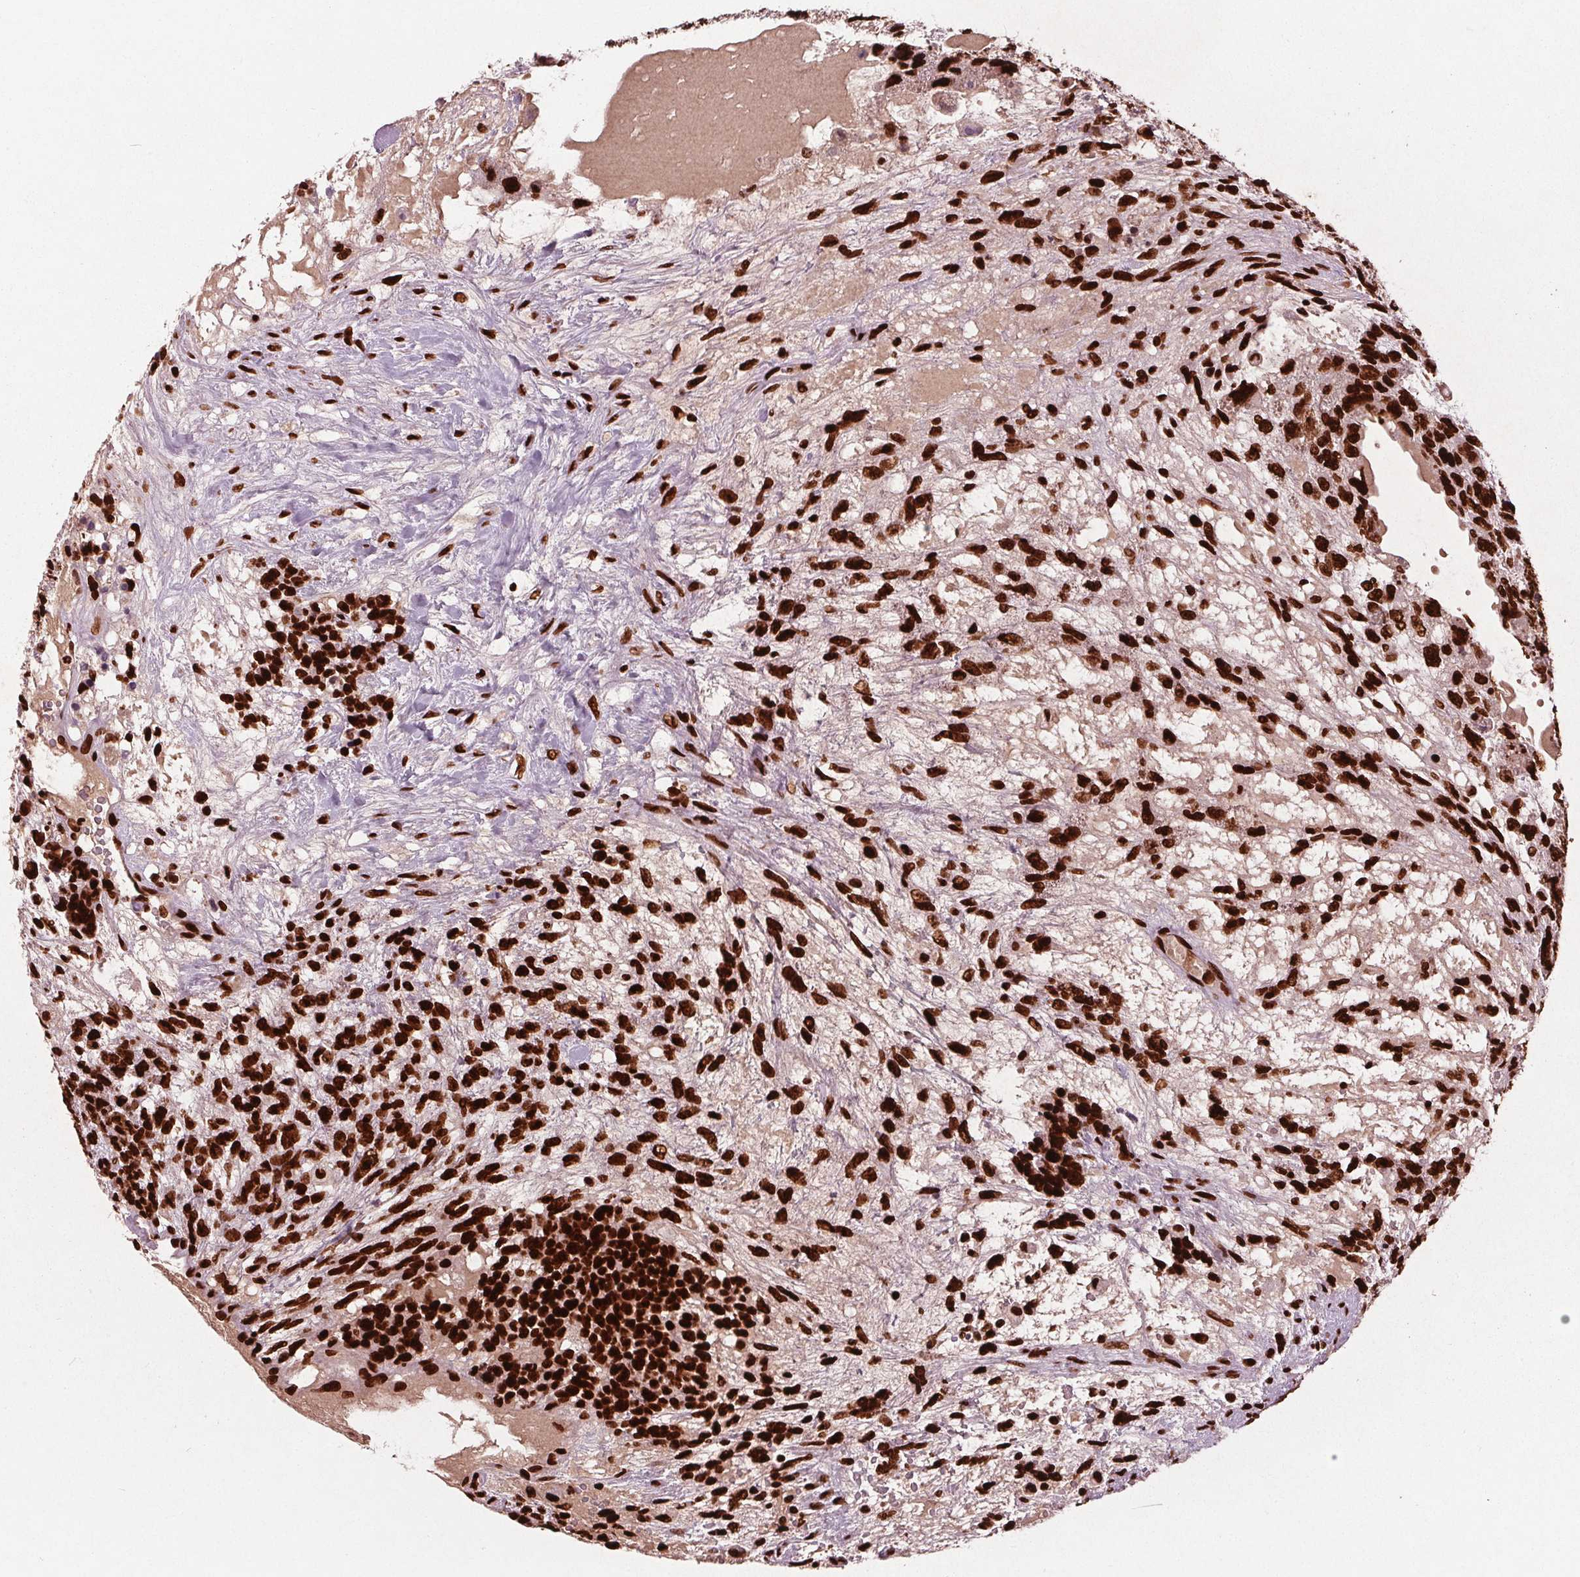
{"staining": {"intensity": "strong", "quantity": ">75%", "location": "nuclear"}, "tissue": "testis cancer", "cell_type": "Tumor cells", "image_type": "cancer", "snomed": [{"axis": "morphology", "description": "Carcinoma, Embryonal, NOS"}, {"axis": "topography", "description": "Testis"}], "caption": "Immunohistochemistry (IHC) of human testis cancer exhibits high levels of strong nuclear staining in about >75% of tumor cells. The protein of interest is stained brown, and the nuclei are stained in blue (DAB (3,3'-diaminobenzidine) IHC with brightfield microscopy, high magnification).", "gene": "BRD4", "patient": {"sex": "male", "age": 23}}